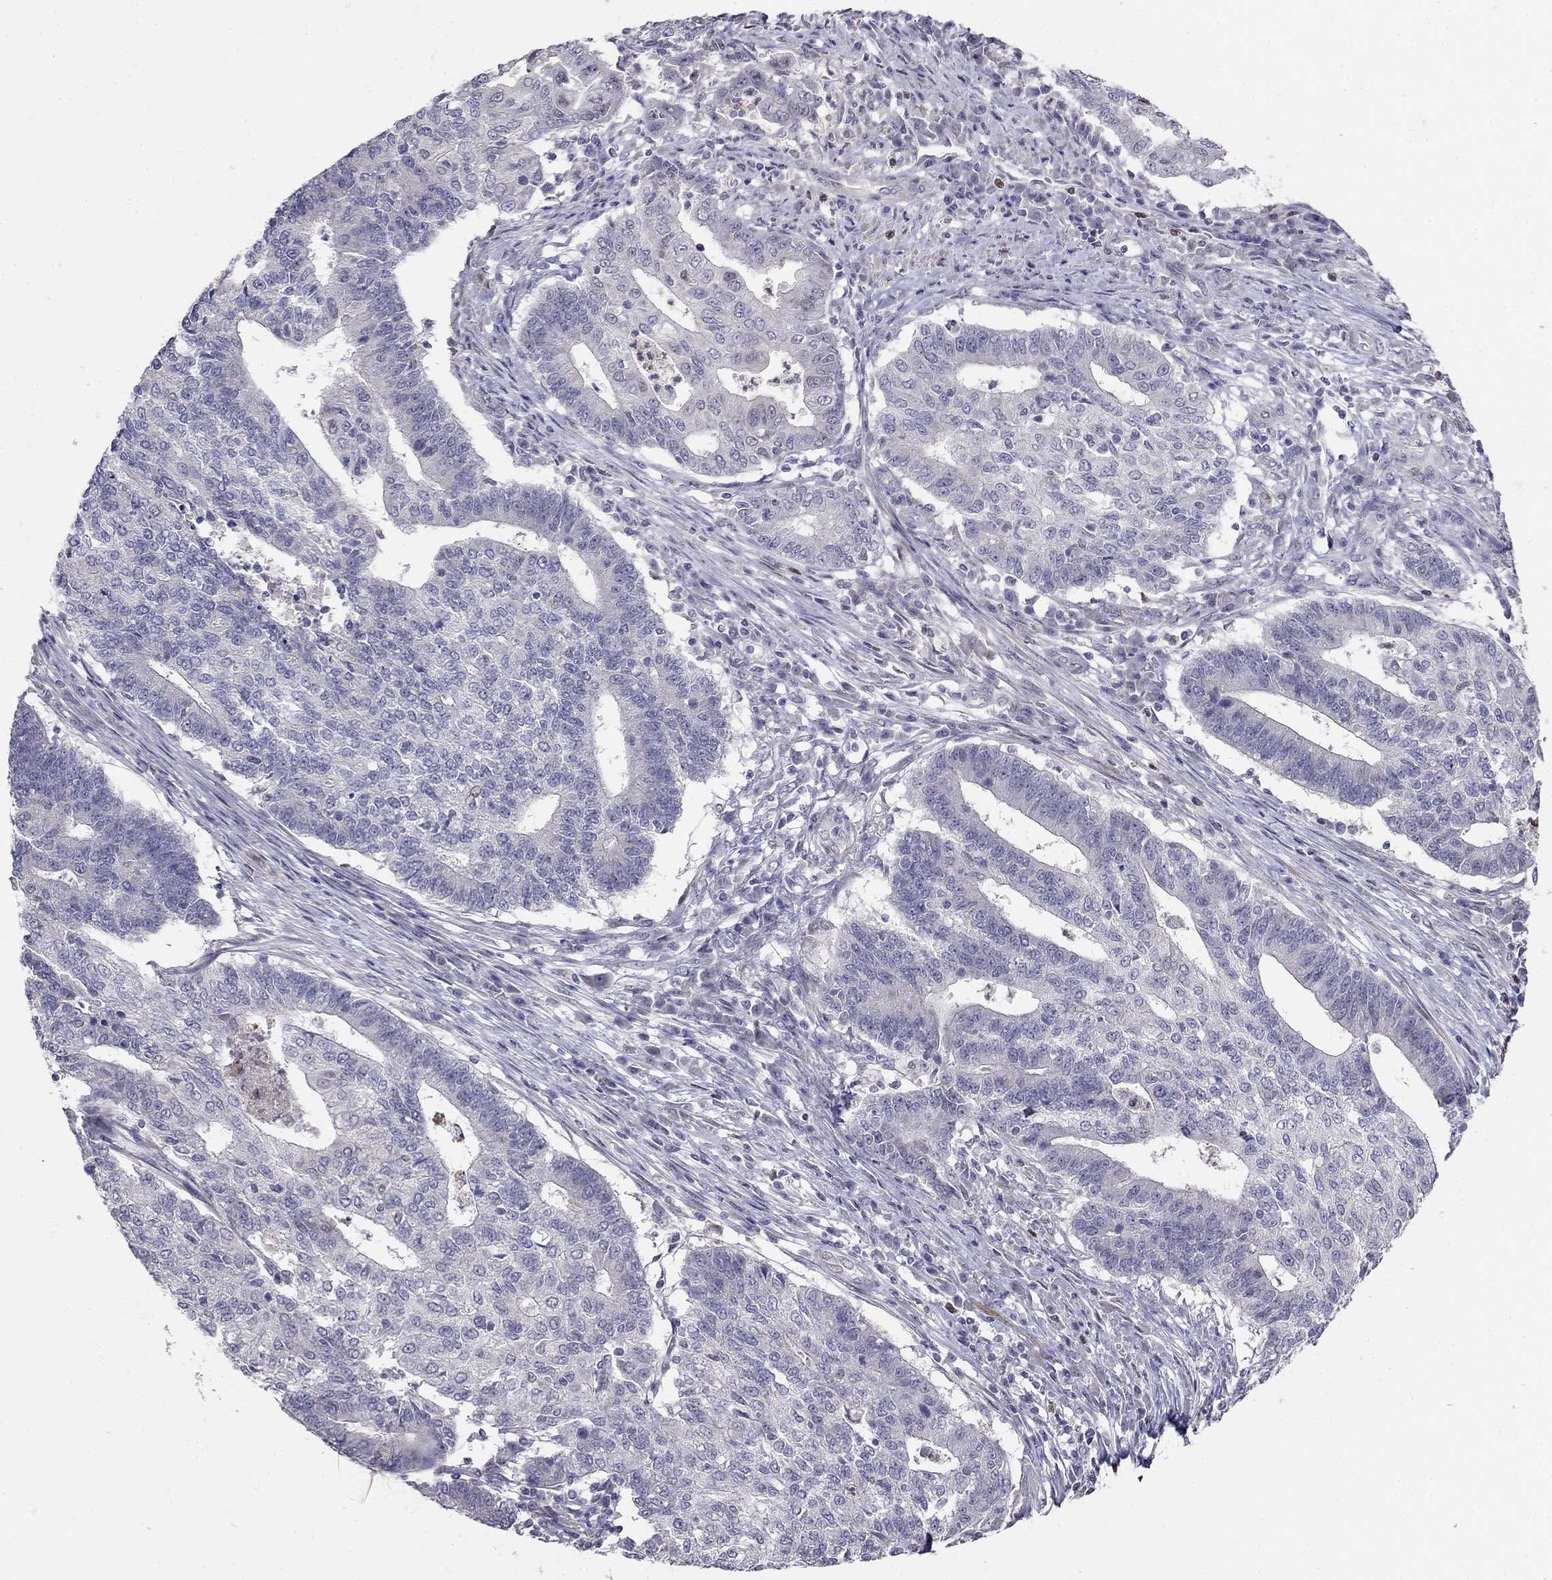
{"staining": {"intensity": "negative", "quantity": "none", "location": "none"}, "tissue": "endometrial cancer", "cell_type": "Tumor cells", "image_type": "cancer", "snomed": [{"axis": "morphology", "description": "Adenocarcinoma, NOS"}, {"axis": "topography", "description": "Uterus"}, {"axis": "topography", "description": "Endometrium"}], "caption": "Endometrial cancer was stained to show a protein in brown. There is no significant staining in tumor cells.", "gene": "LRRC39", "patient": {"sex": "female", "age": 54}}